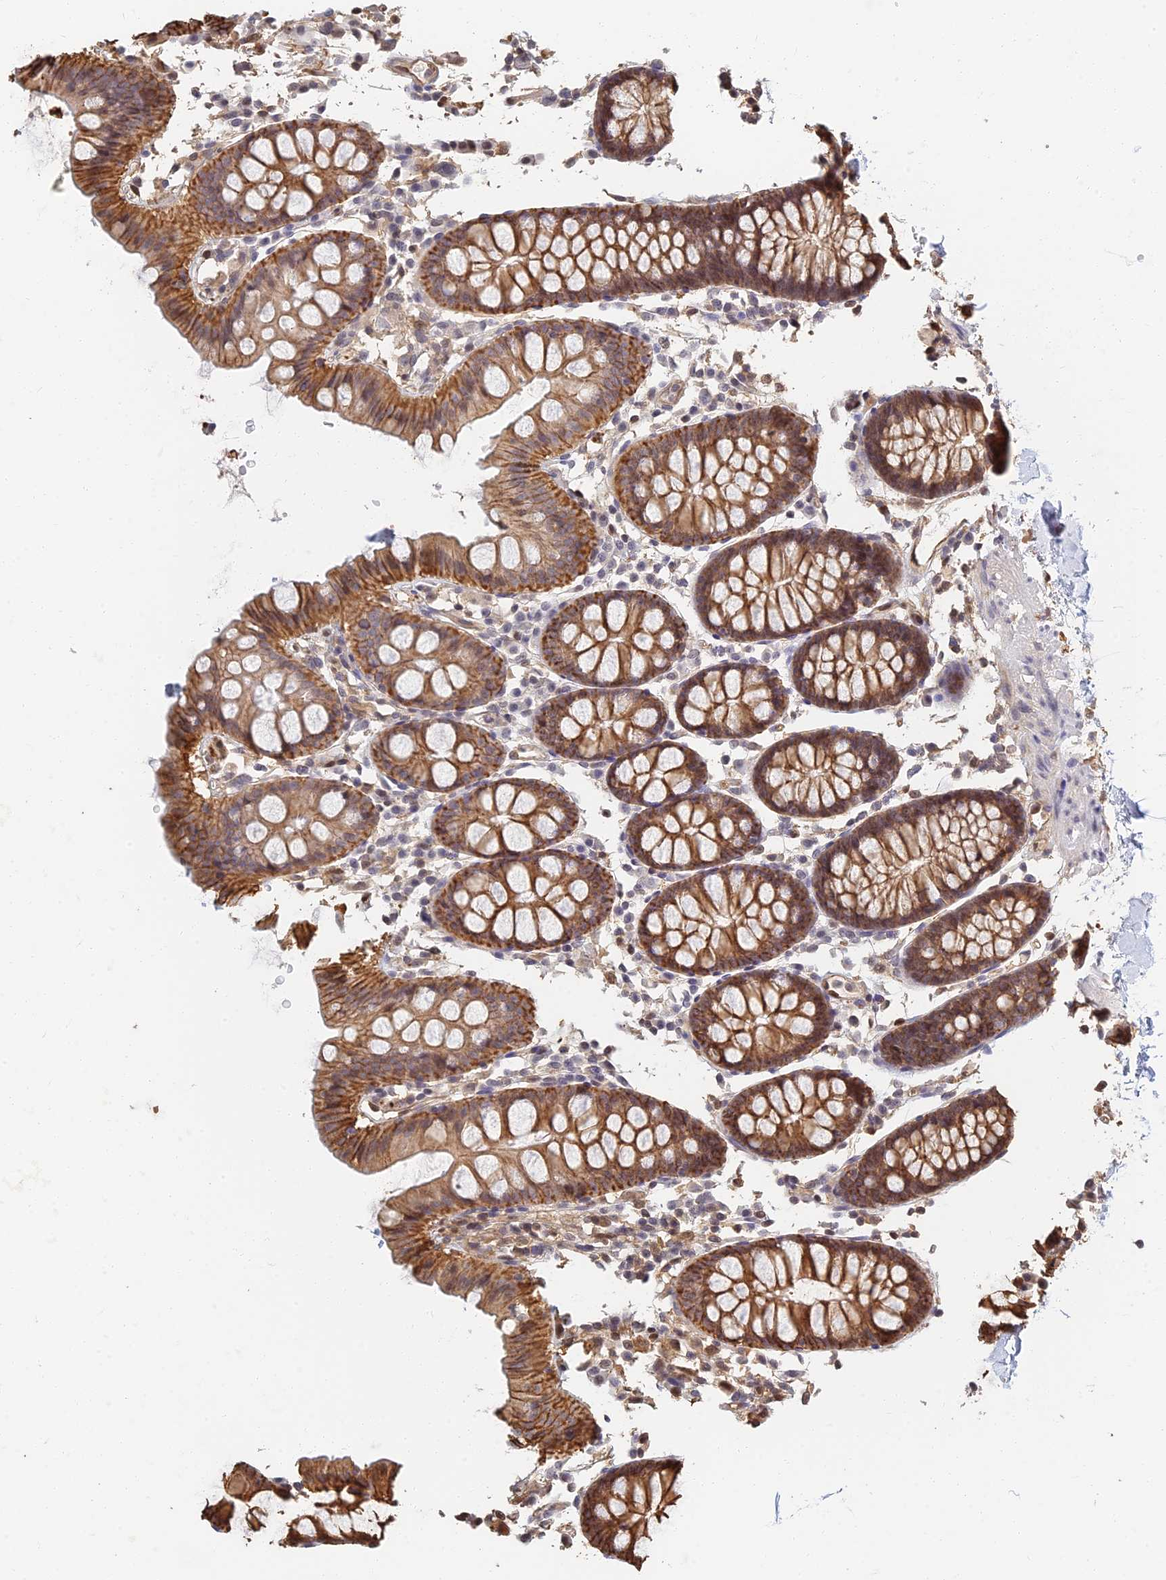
{"staining": {"intensity": "moderate", "quantity": ">75%", "location": "nuclear"}, "tissue": "colon", "cell_type": "Endothelial cells", "image_type": "normal", "snomed": [{"axis": "morphology", "description": "Normal tissue, NOS"}, {"axis": "topography", "description": "Colon"}], "caption": "Moderate nuclear expression for a protein is present in approximately >75% of endothelial cells of unremarkable colon using IHC.", "gene": "LRRN3", "patient": {"sex": "male", "age": 75}}